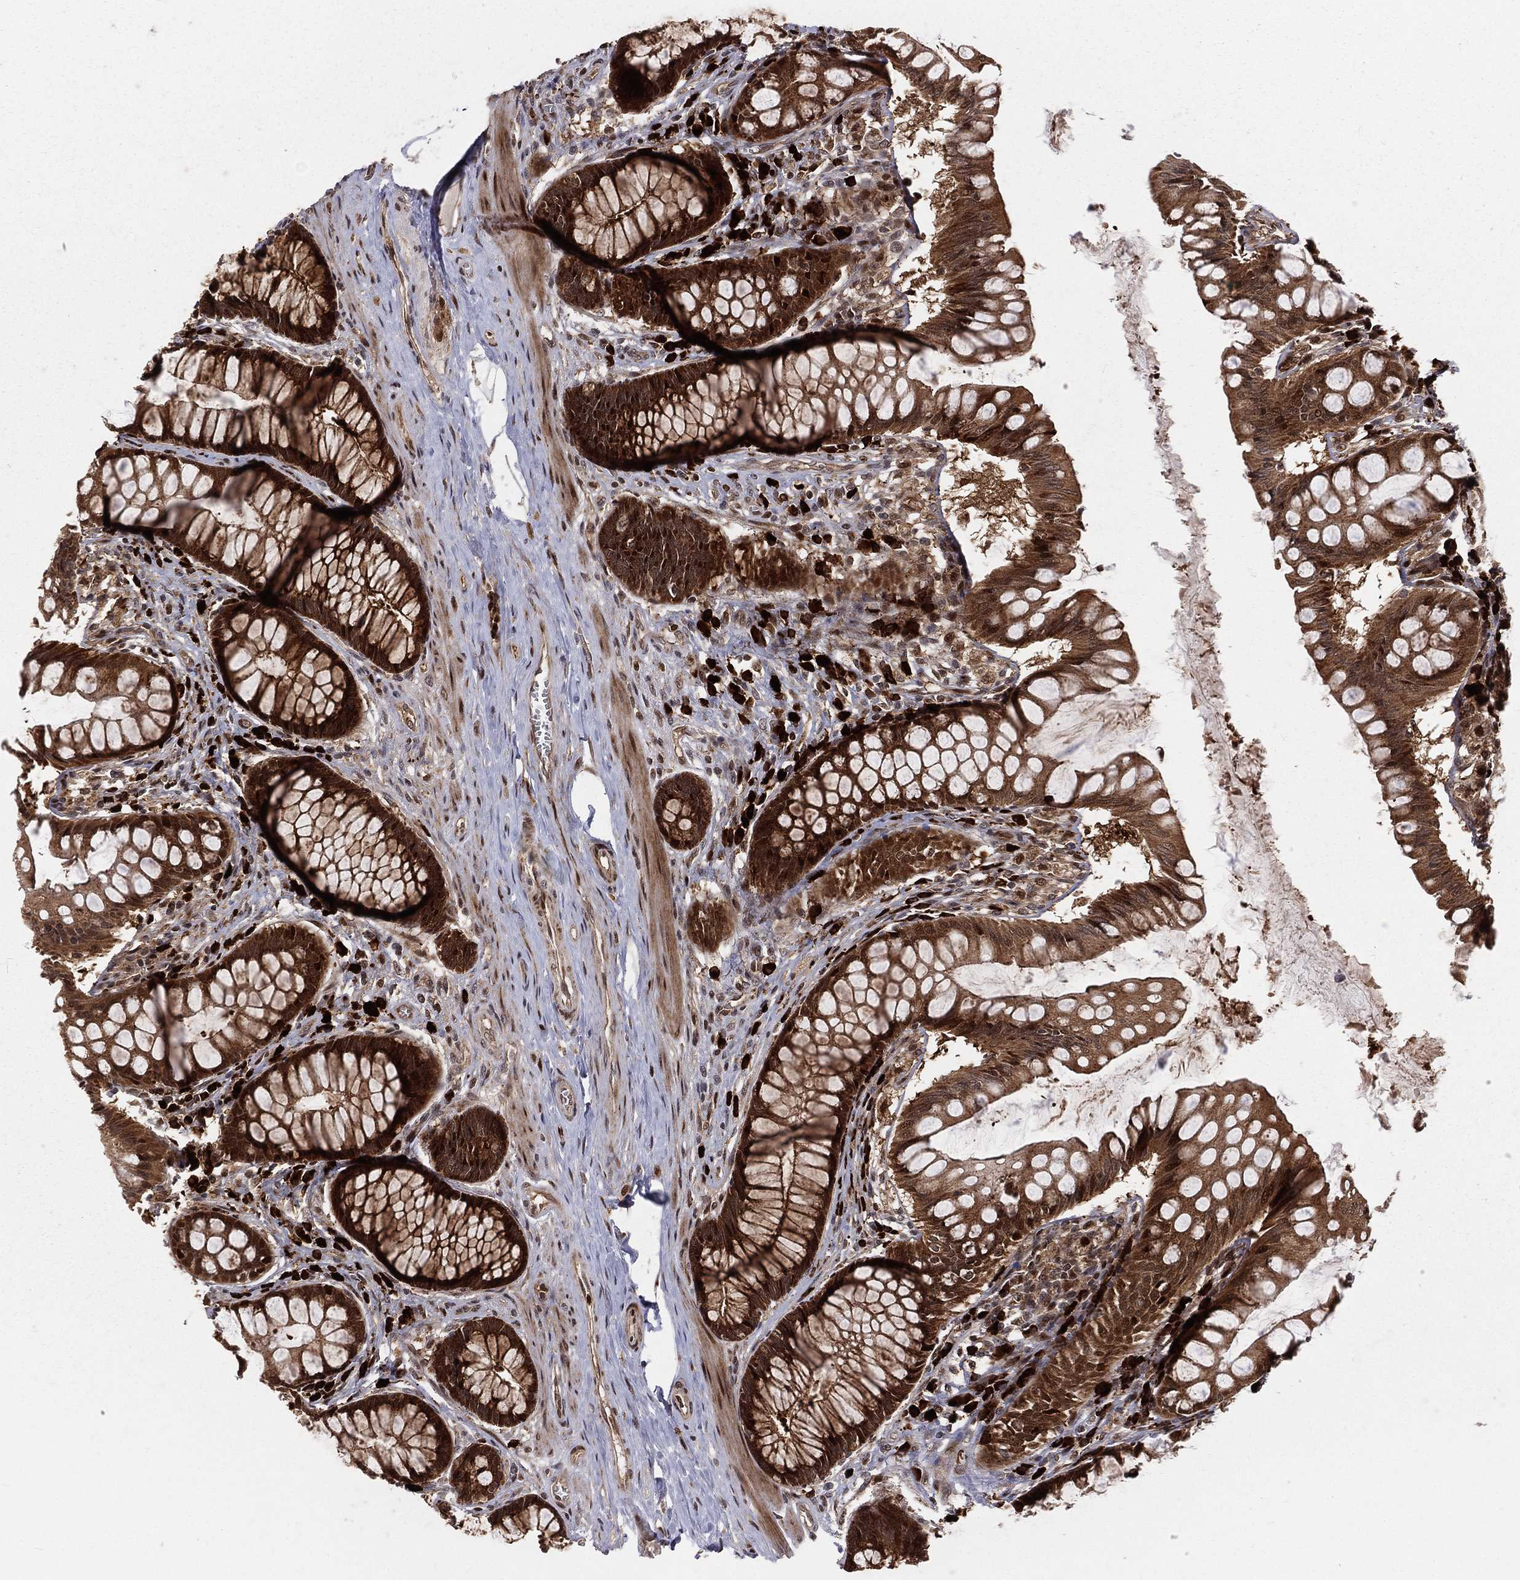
{"staining": {"intensity": "negative", "quantity": "none", "location": "none"}, "tissue": "colon", "cell_type": "Endothelial cells", "image_type": "normal", "snomed": [{"axis": "morphology", "description": "Normal tissue, NOS"}, {"axis": "topography", "description": "Colon"}], "caption": "Immunohistochemistry (IHC) image of unremarkable colon stained for a protein (brown), which exhibits no staining in endothelial cells. (Brightfield microscopy of DAB (3,3'-diaminobenzidine) immunohistochemistry (IHC) at high magnification).", "gene": "MDM2", "patient": {"sex": "female", "age": 65}}